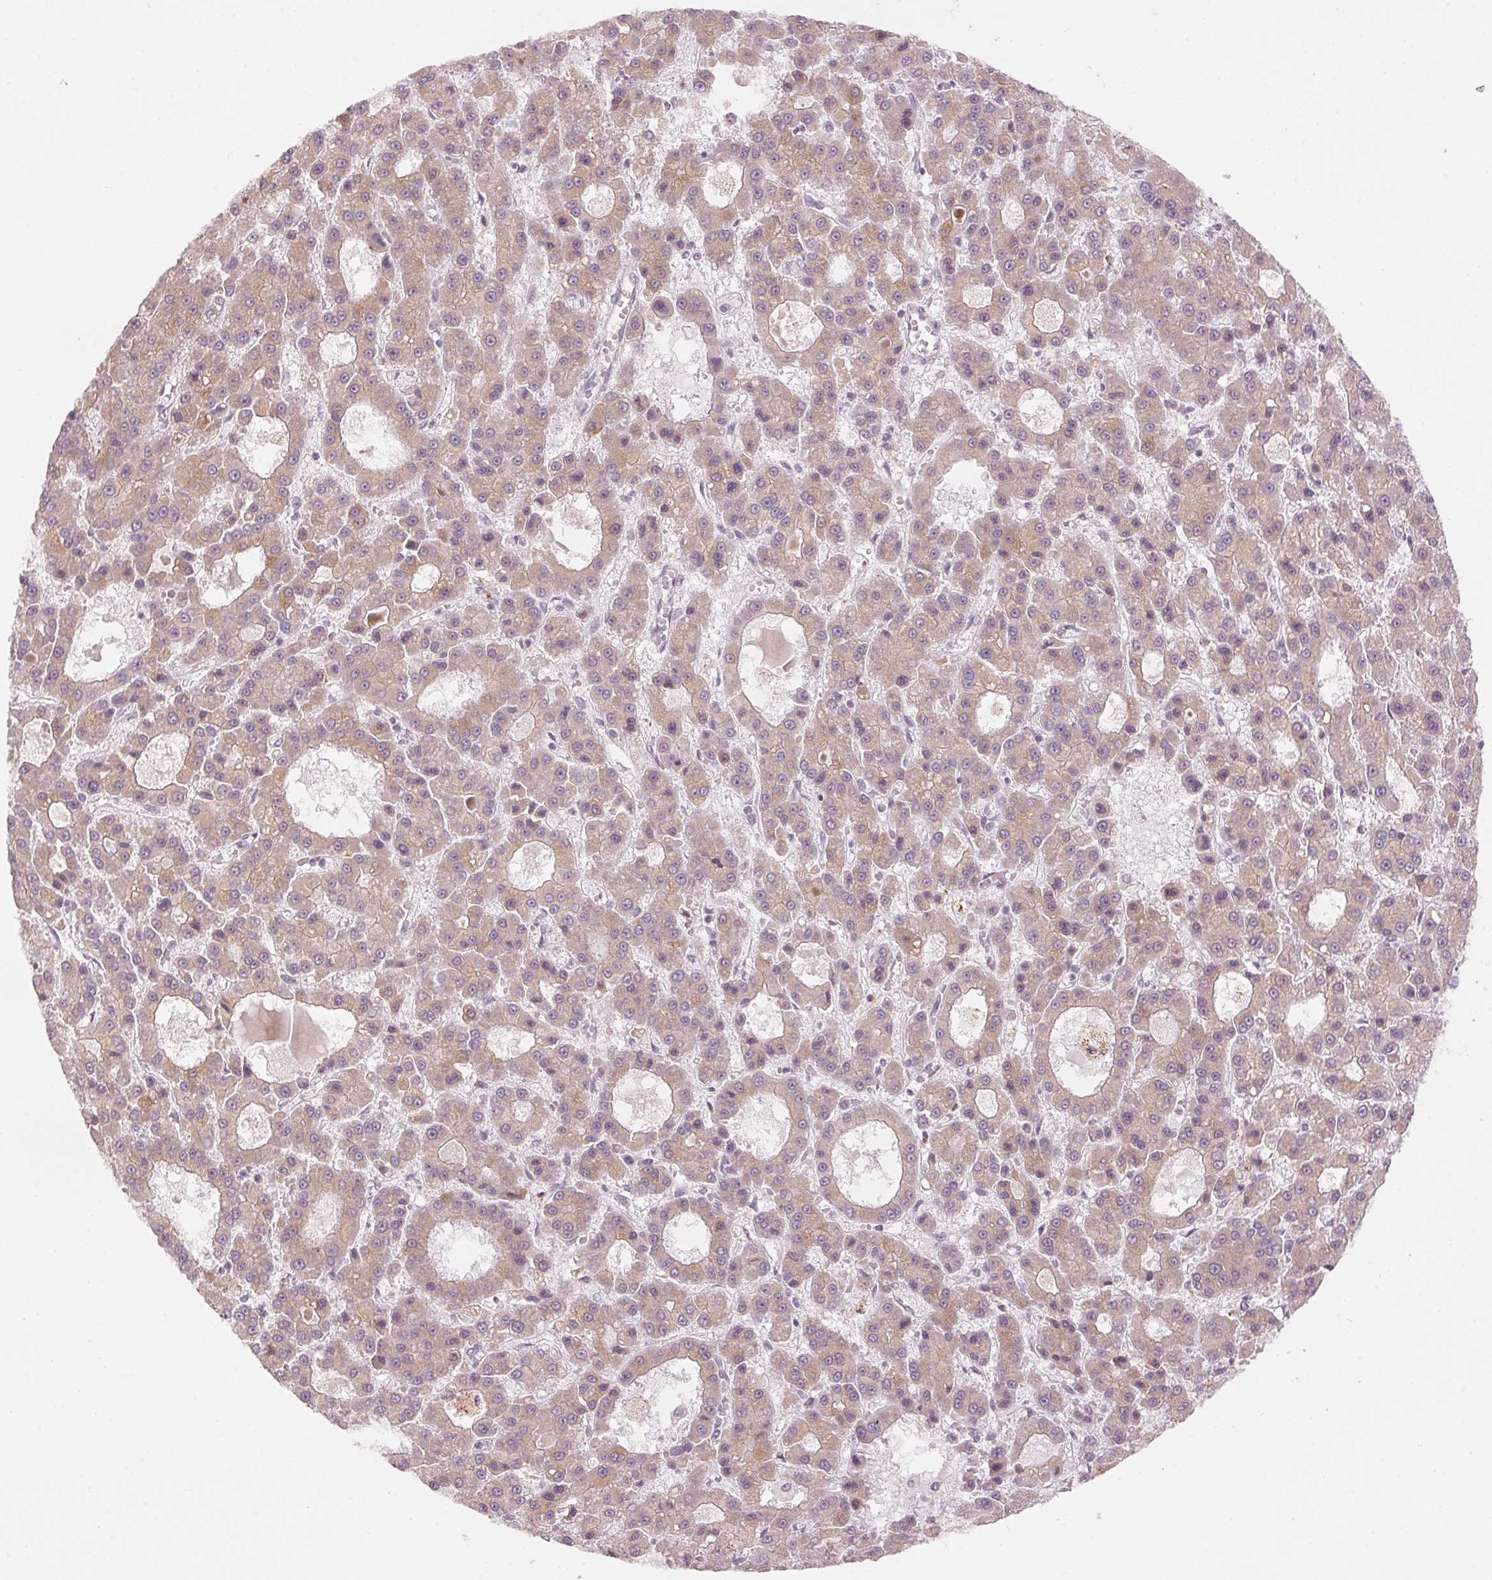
{"staining": {"intensity": "weak", "quantity": ">75%", "location": "cytoplasmic/membranous"}, "tissue": "liver cancer", "cell_type": "Tumor cells", "image_type": "cancer", "snomed": [{"axis": "morphology", "description": "Carcinoma, Hepatocellular, NOS"}, {"axis": "topography", "description": "Liver"}], "caption": "The histopathology image reveals staining of liver cancer (hepatocellular carcinoma), revealing weak cytoplasmic/membranous protein expression (brown color) within tumor cells. (IHC, brightfield microscopy, high magnification).", "gene": "TMED6", "patient": {"sex": "male", "age": 70}}